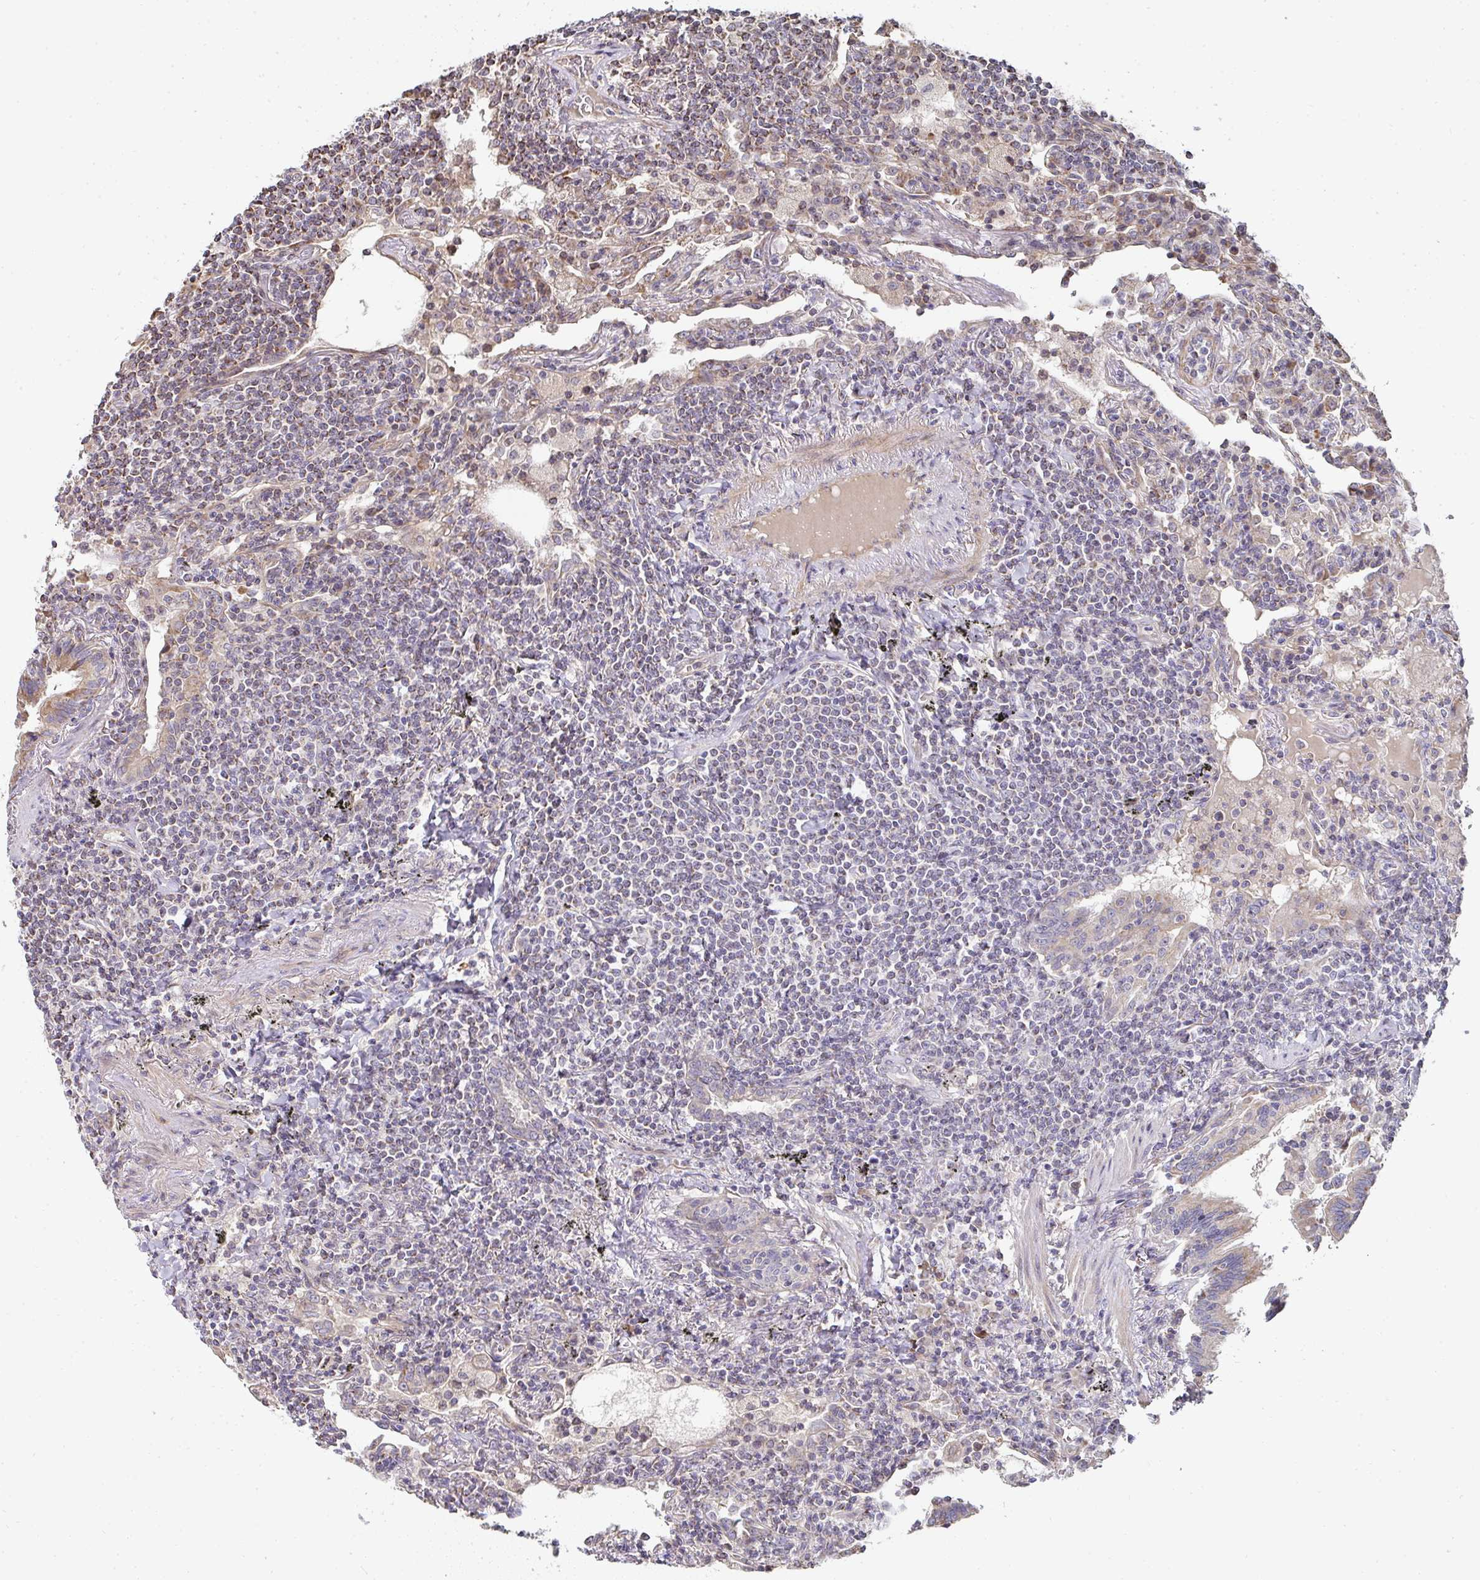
{"staining": {"intensity": "moderate", "quantity": "<25%", "location": "cytoplasmic/membranous"}, "tissue": "lymphoma", "cell_type": "Tumor cells", "image_type": "cancer", "snomed": [{"axis": "morphology", "description": "Malignant lymphoma, non-Hodgkin's type, Low grade"}, {"axis": "topography", "description": "Lung"}], "caption": "Protein analysis of lymphoma tissue shows moderate cytoplasmic/membranous expression in approximately <25% of tumor cells. Nuclei are stained in blue.", "gene": "AGTPBP1", "patient": {"sex": "female", "age": 71}}